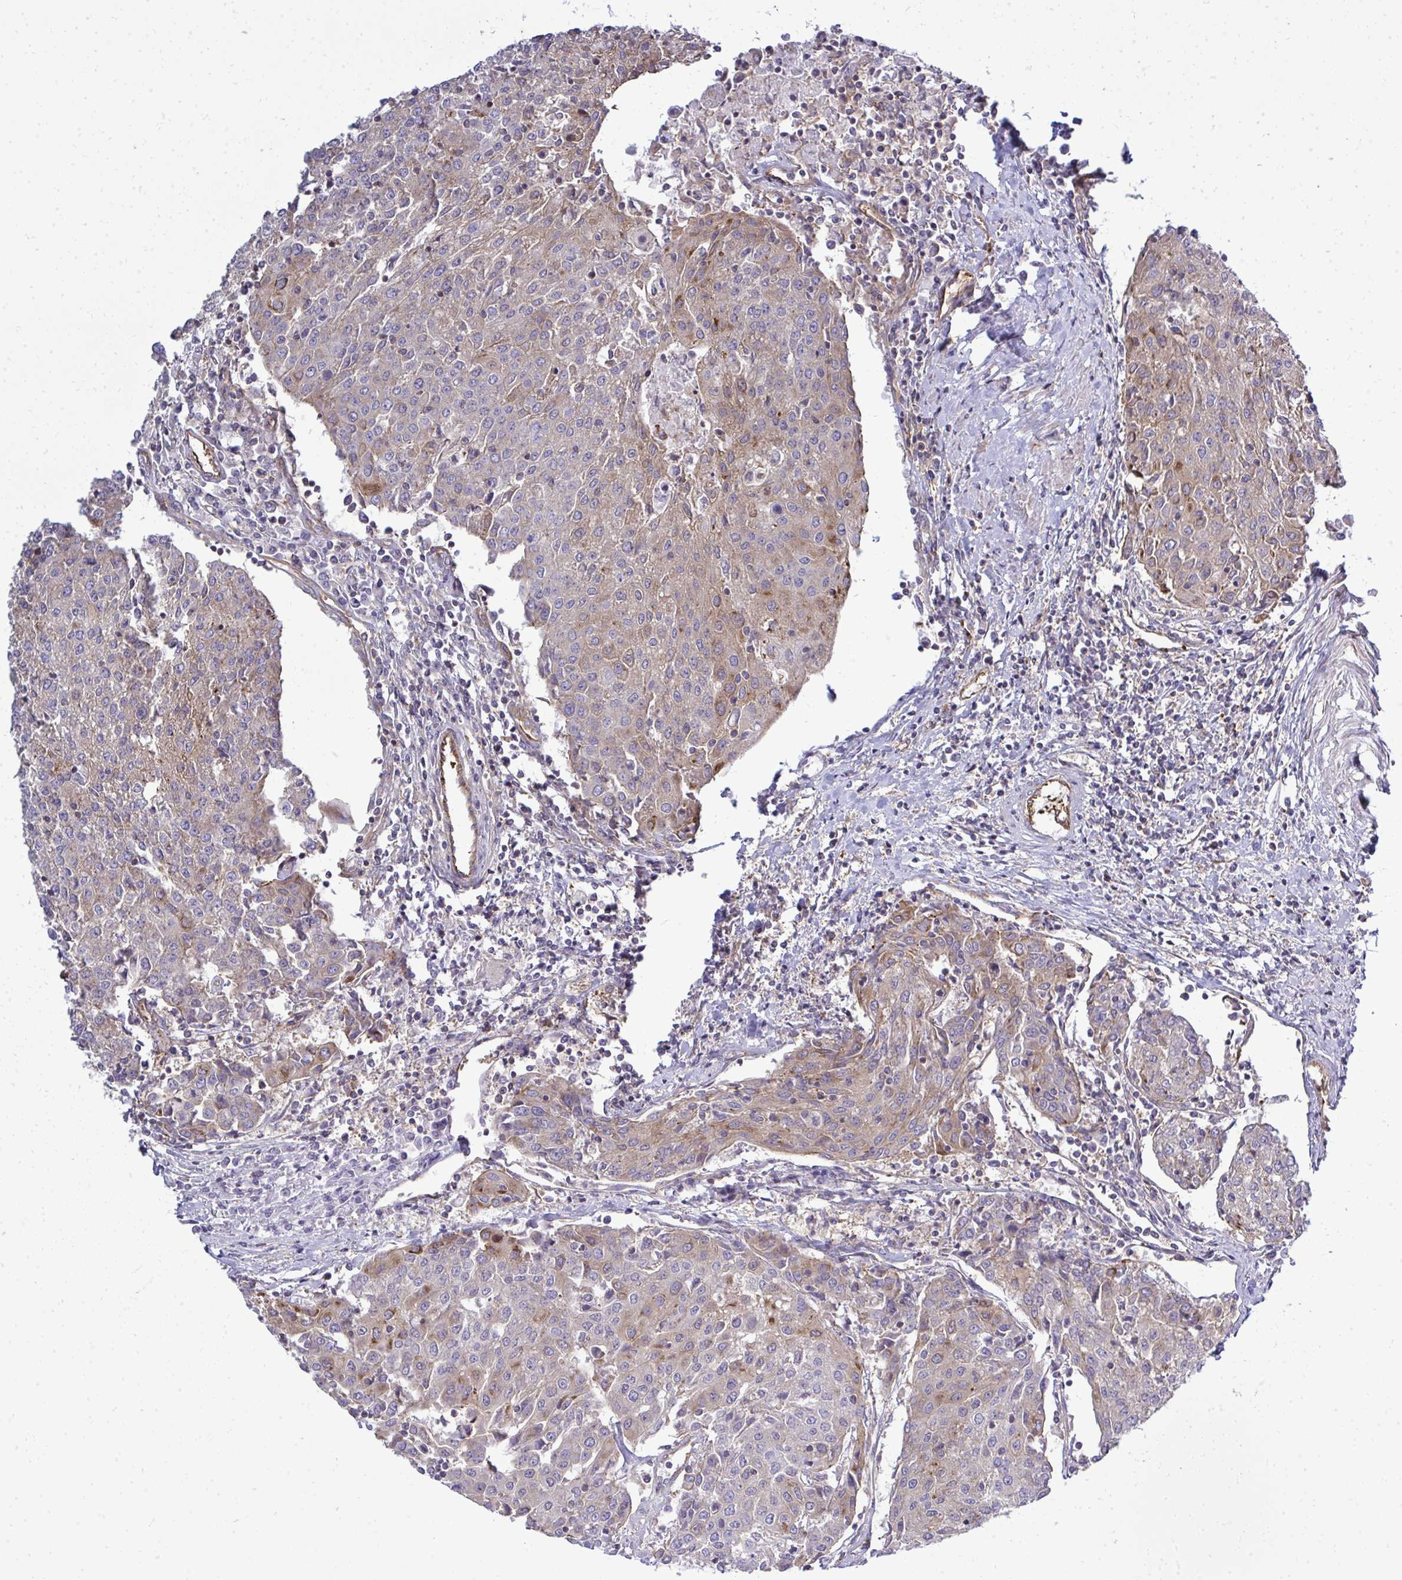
{"staining": {"intensity": "moderate", "quantity": "25%-75%", "location": "cytoplasmic/membranous"}, "tissue": "urothelial cancer", "cell_type": "Tumor cells", "image_type": "cancer", "snomed": [{"axis": "morphology", "description": "Urothelial carcinoma, High grade"}, {"axis": "topography", "description": "Urinary bladder"}], "caption": "Immunohistochemical staining of urothelial cancer reveals moderate cytoplasmic/membranous protein staining in about 25%-75% of tumor cells.", "gene": "FUT10", "patient": {"sex": "female", "age": 85}}